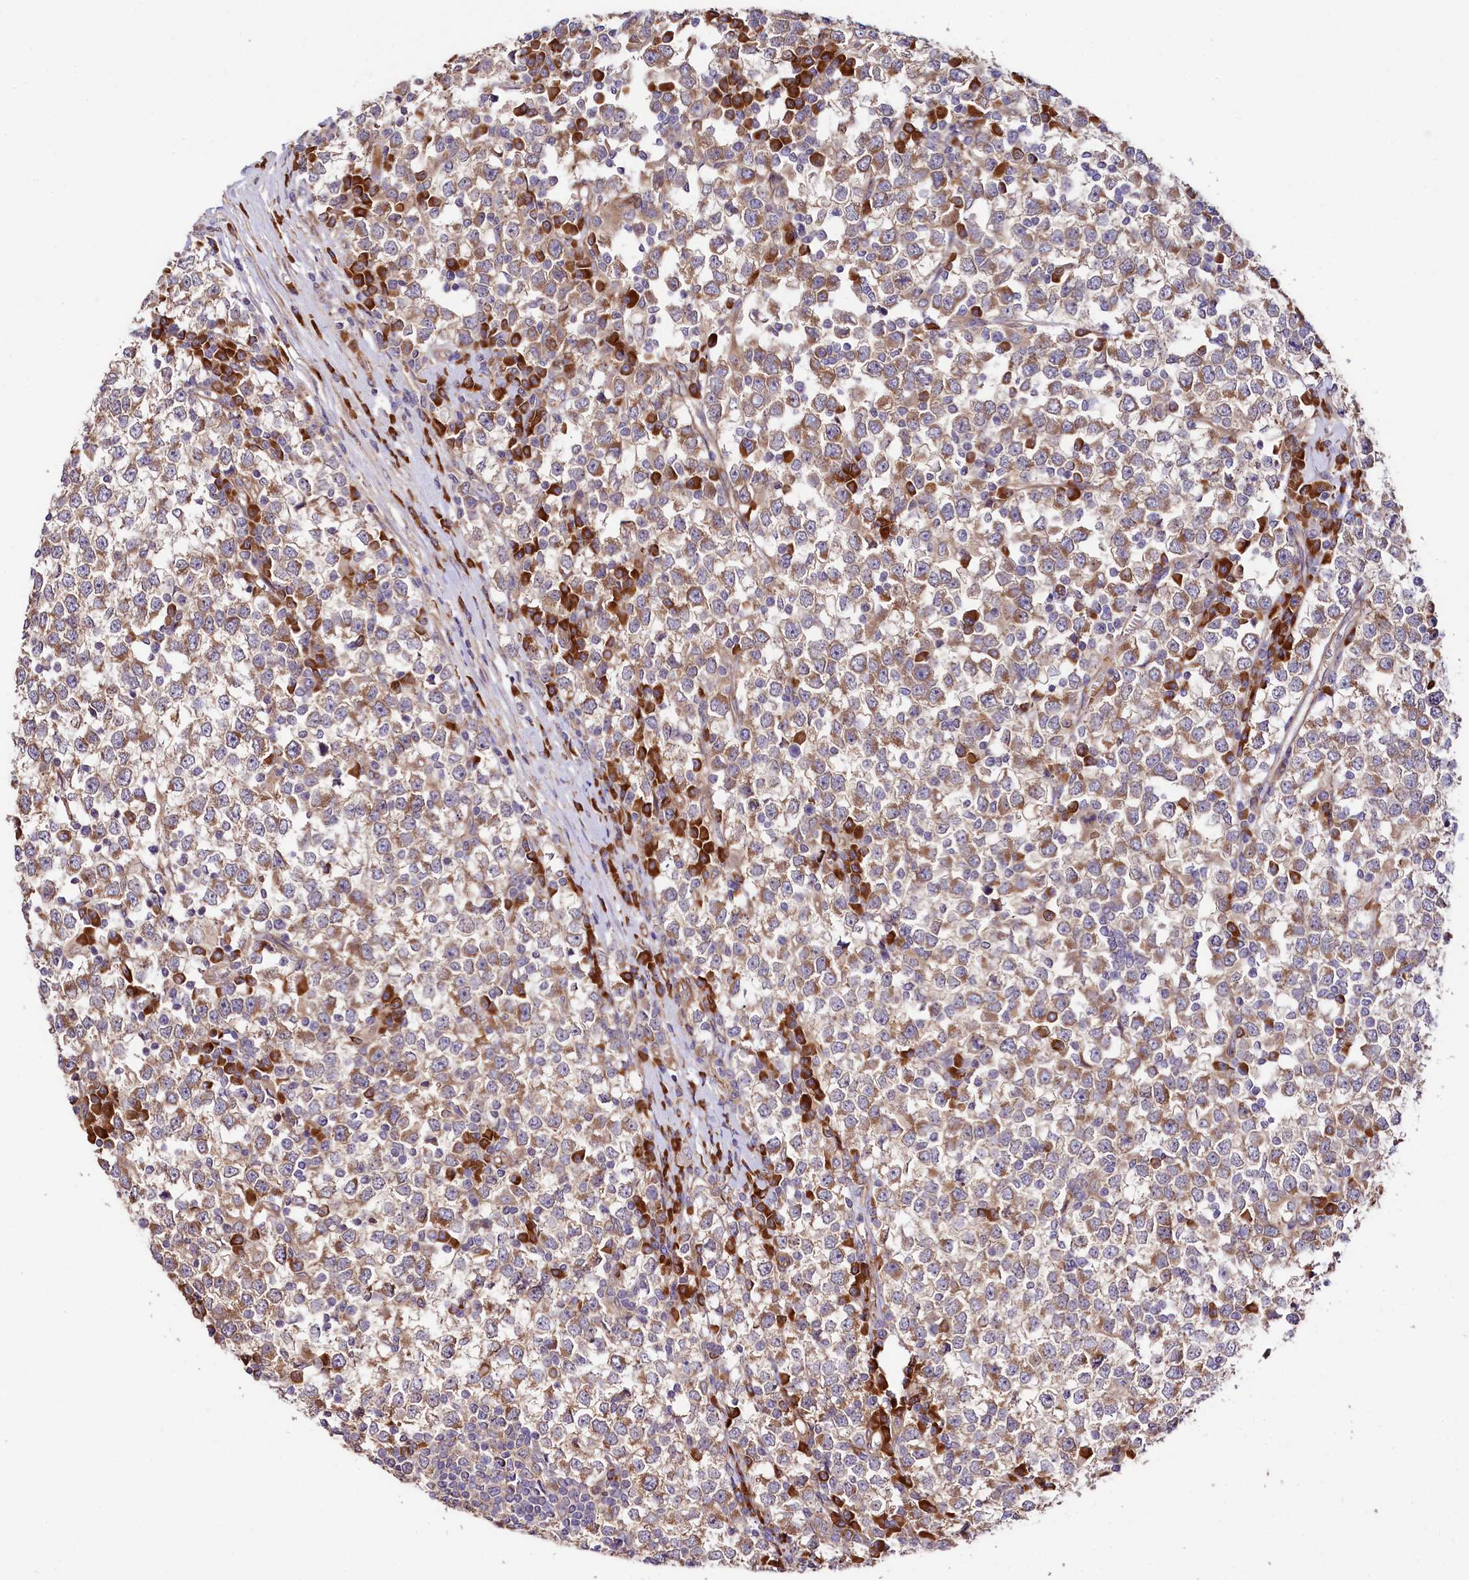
{"staining": {"intensity": "moderate", "quantity": ">75%", "location": "cytoplasmic/membranous"}, "tissue": "testis cancer", "cell_type": "Tumor cells", "image_type": "cancer", "snomed": [{"axis": "morphology", "description": "Seminoma, NOS"}, {"axis": "topography", "description": "Testis"}], "caption": "The immunohistochemical stain labels moderate cytoplasmic/membranous expression in tumor cells of testis seminoma tissue. (DAB = brown stain, brightfield microscopy at high magnification).", "gene": "SPATS2", "patient": {"sex": "male", "age": 65}}